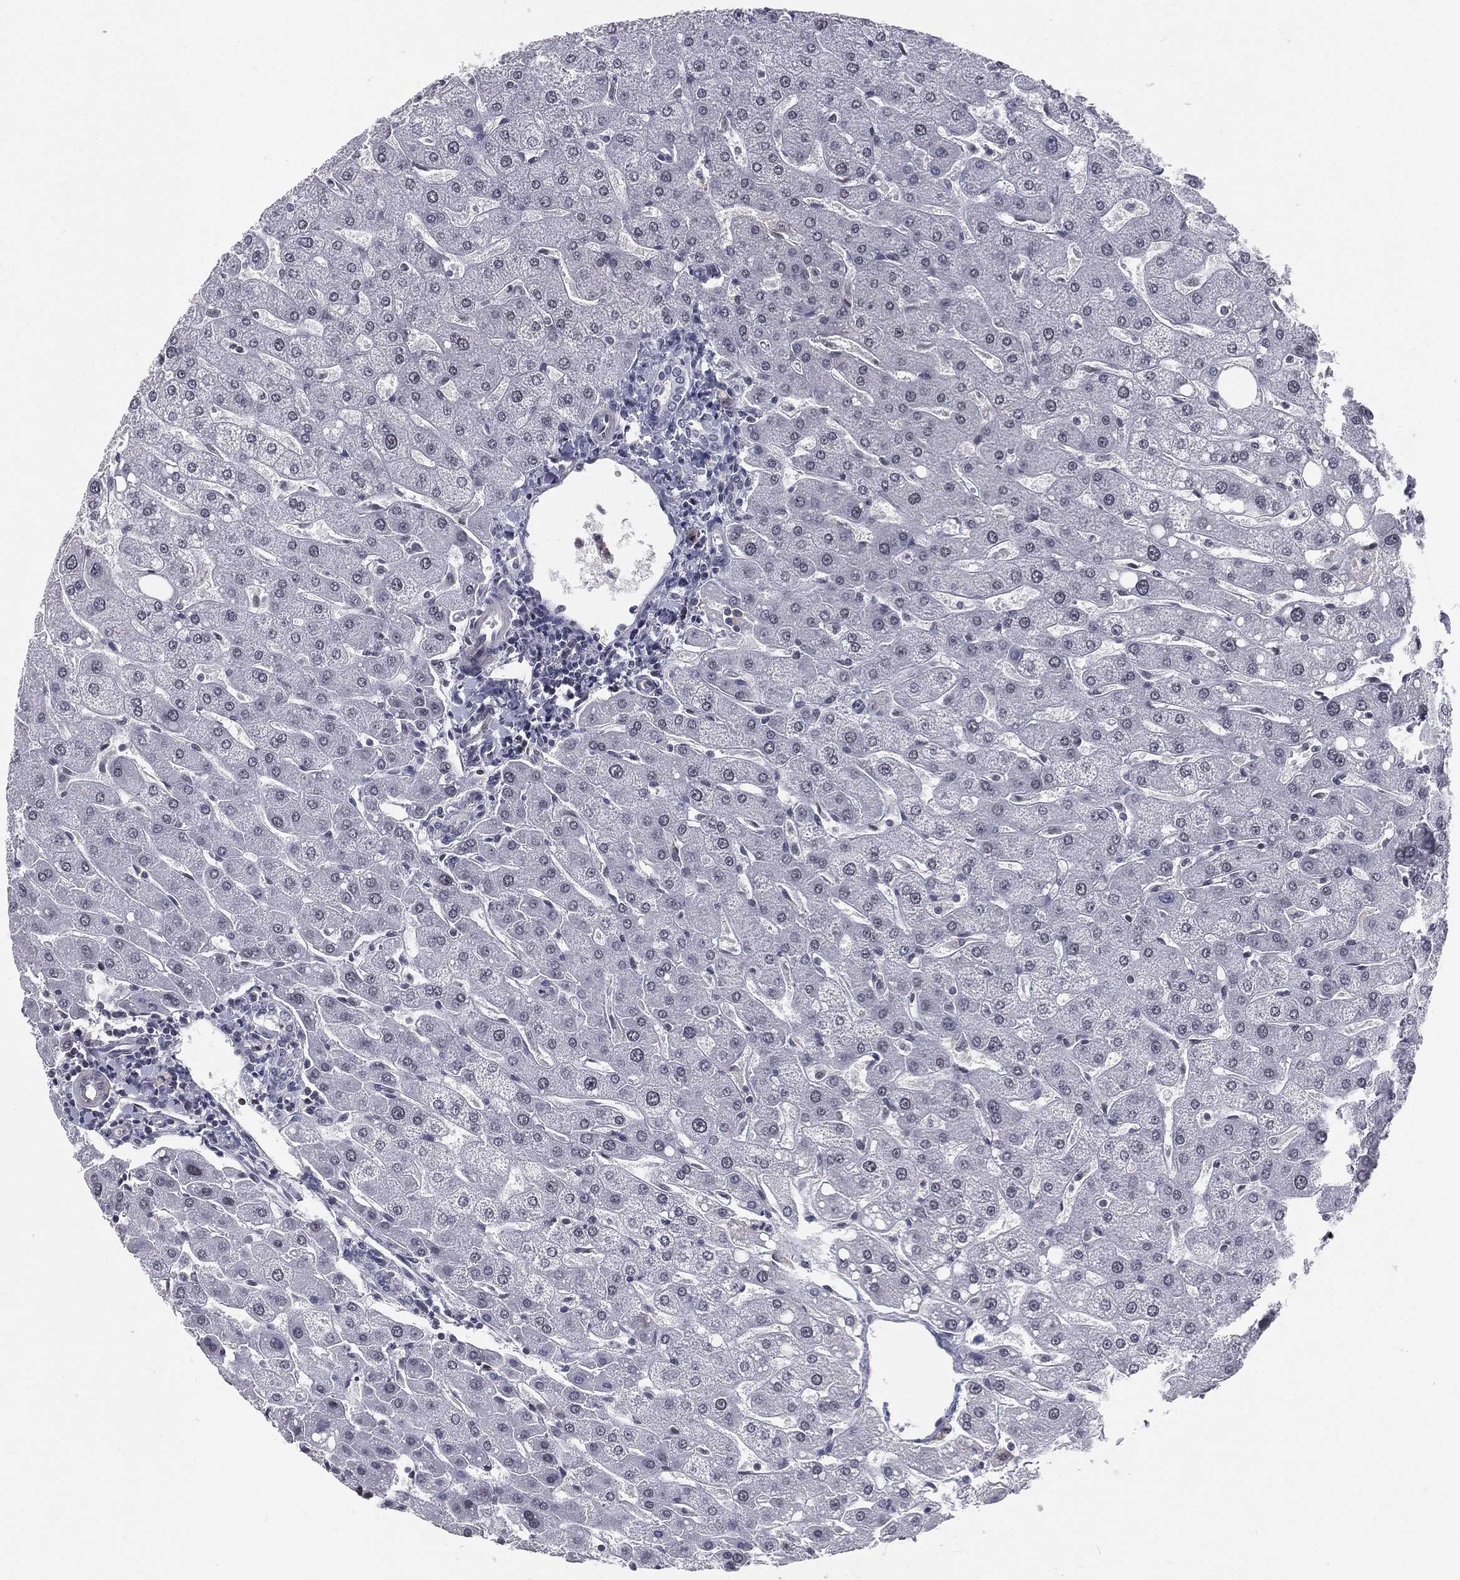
{"staining": {"intensity": "negative", "quantity": "none", "location": "none"}, "tissue": "liver", "cell_type": "Cholangiocytes", "image_type": "normal", "snomed": [{"axis": "morphology", "description": "Normal tissue, NOS"}, {"axis": "topography", "description": "Liver"}], "caption": "An immunohistochemistry image of normal liver is shown. There is no staining in cholangiocytes of liver. The staining is performed using DAB brown chromogen with nuclei counter-stained in using hematoxylin.", "gene": "MORC2", "patient": {"sex": "male", "age": 67}}